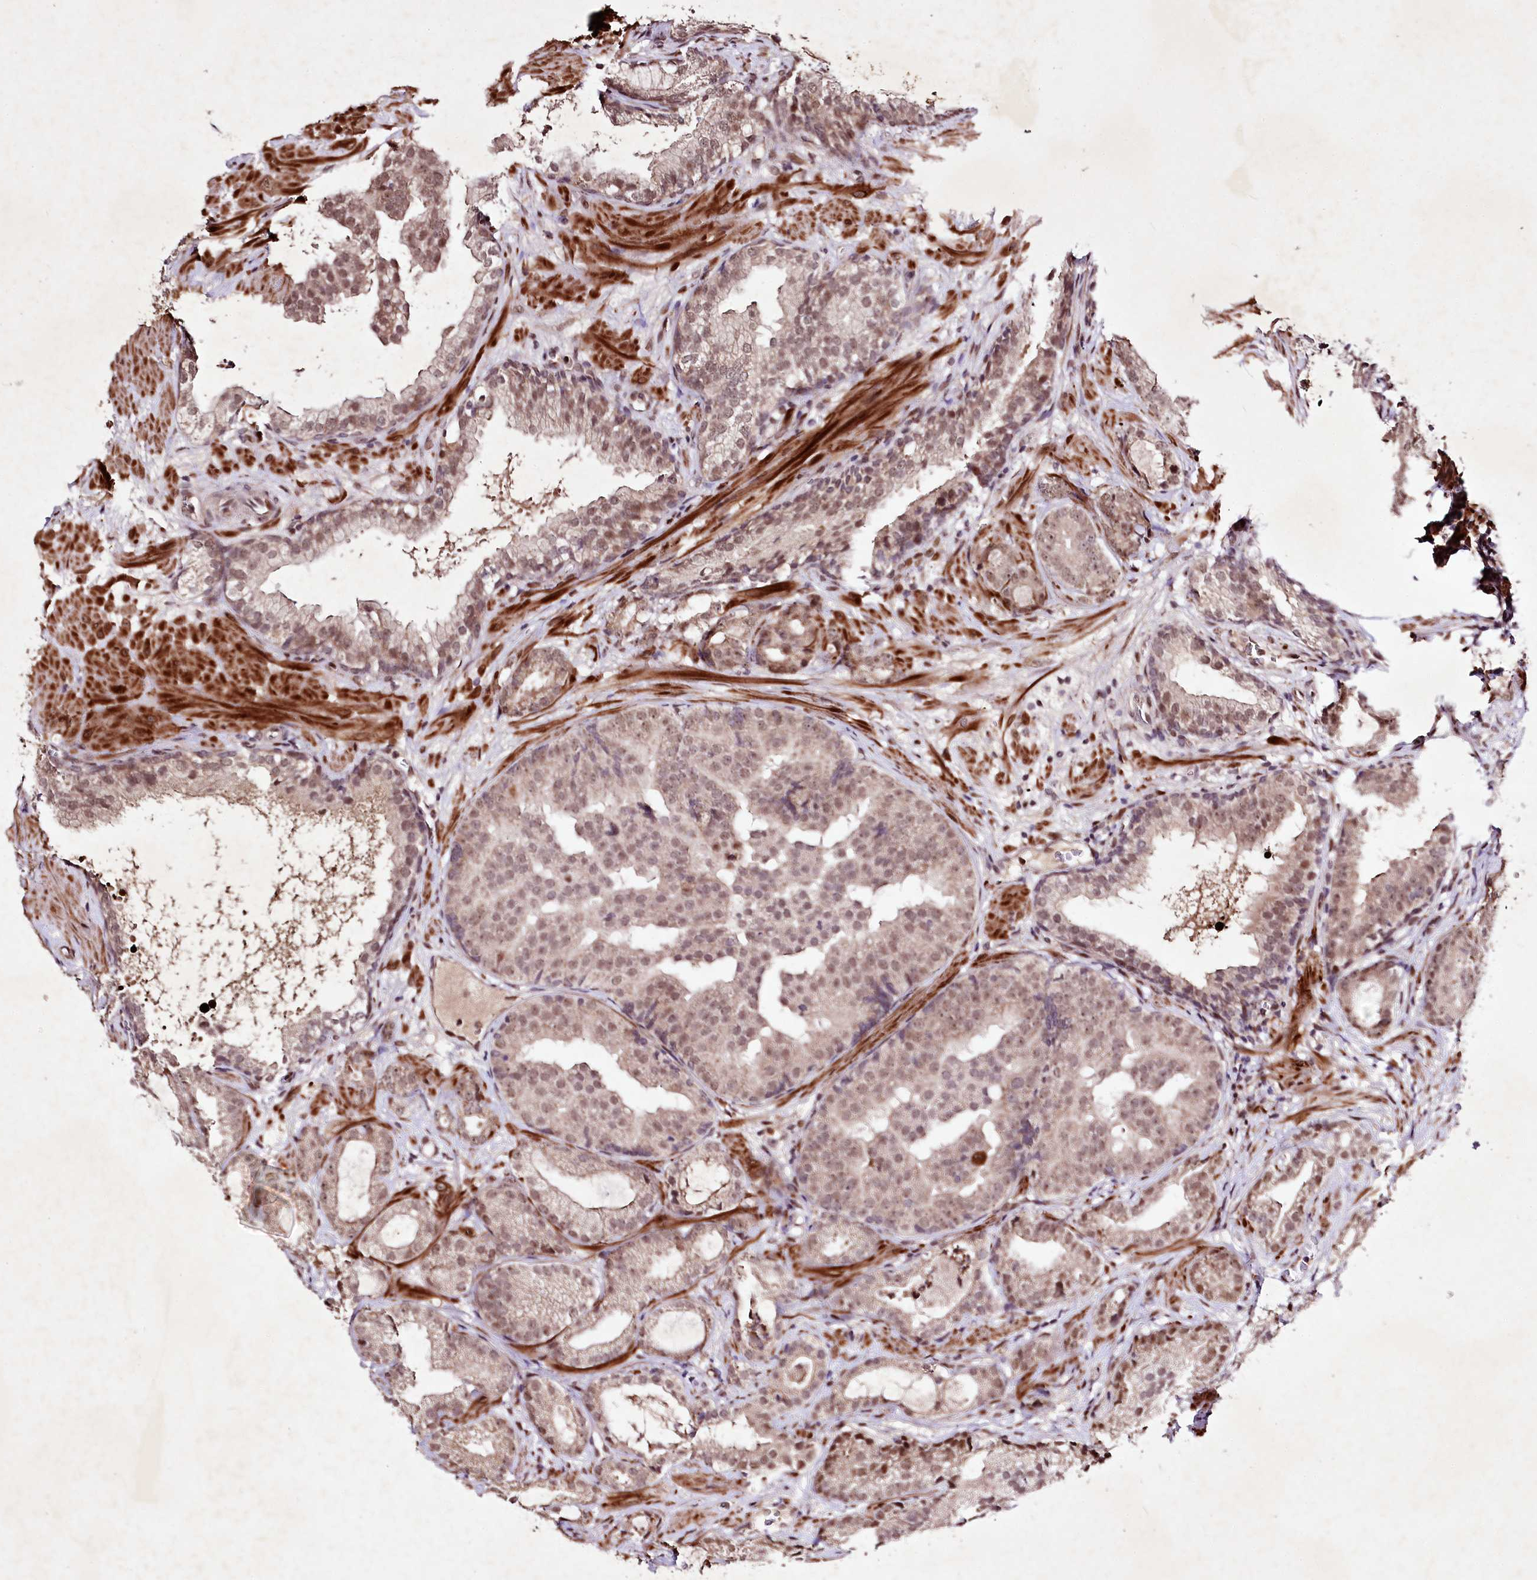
{"staining": {"intensity": "weak", "quantity": ">75%", "location": "nuclear"}, "tissue": "prostate cancer", "cell_type": "Tumor cells", "image_type": "cancer", "snomed": [{"axis": "morphology", "description": "Adenocarcinoma, High grade"}, {"axis": "topography", "description": "Prostate"}], "caption": "IHC of prostate cancer reveals low levels of weak nuclear expression in about >75% of tumor cells. The staining was performed using DAB (3,3'-diaminobenzidine), with brown indicating positive protein expression. Nuclei are stained blue with hematoxylin.", "gene": "DMP1", "patient": {"sex": "male", "age": 60}}